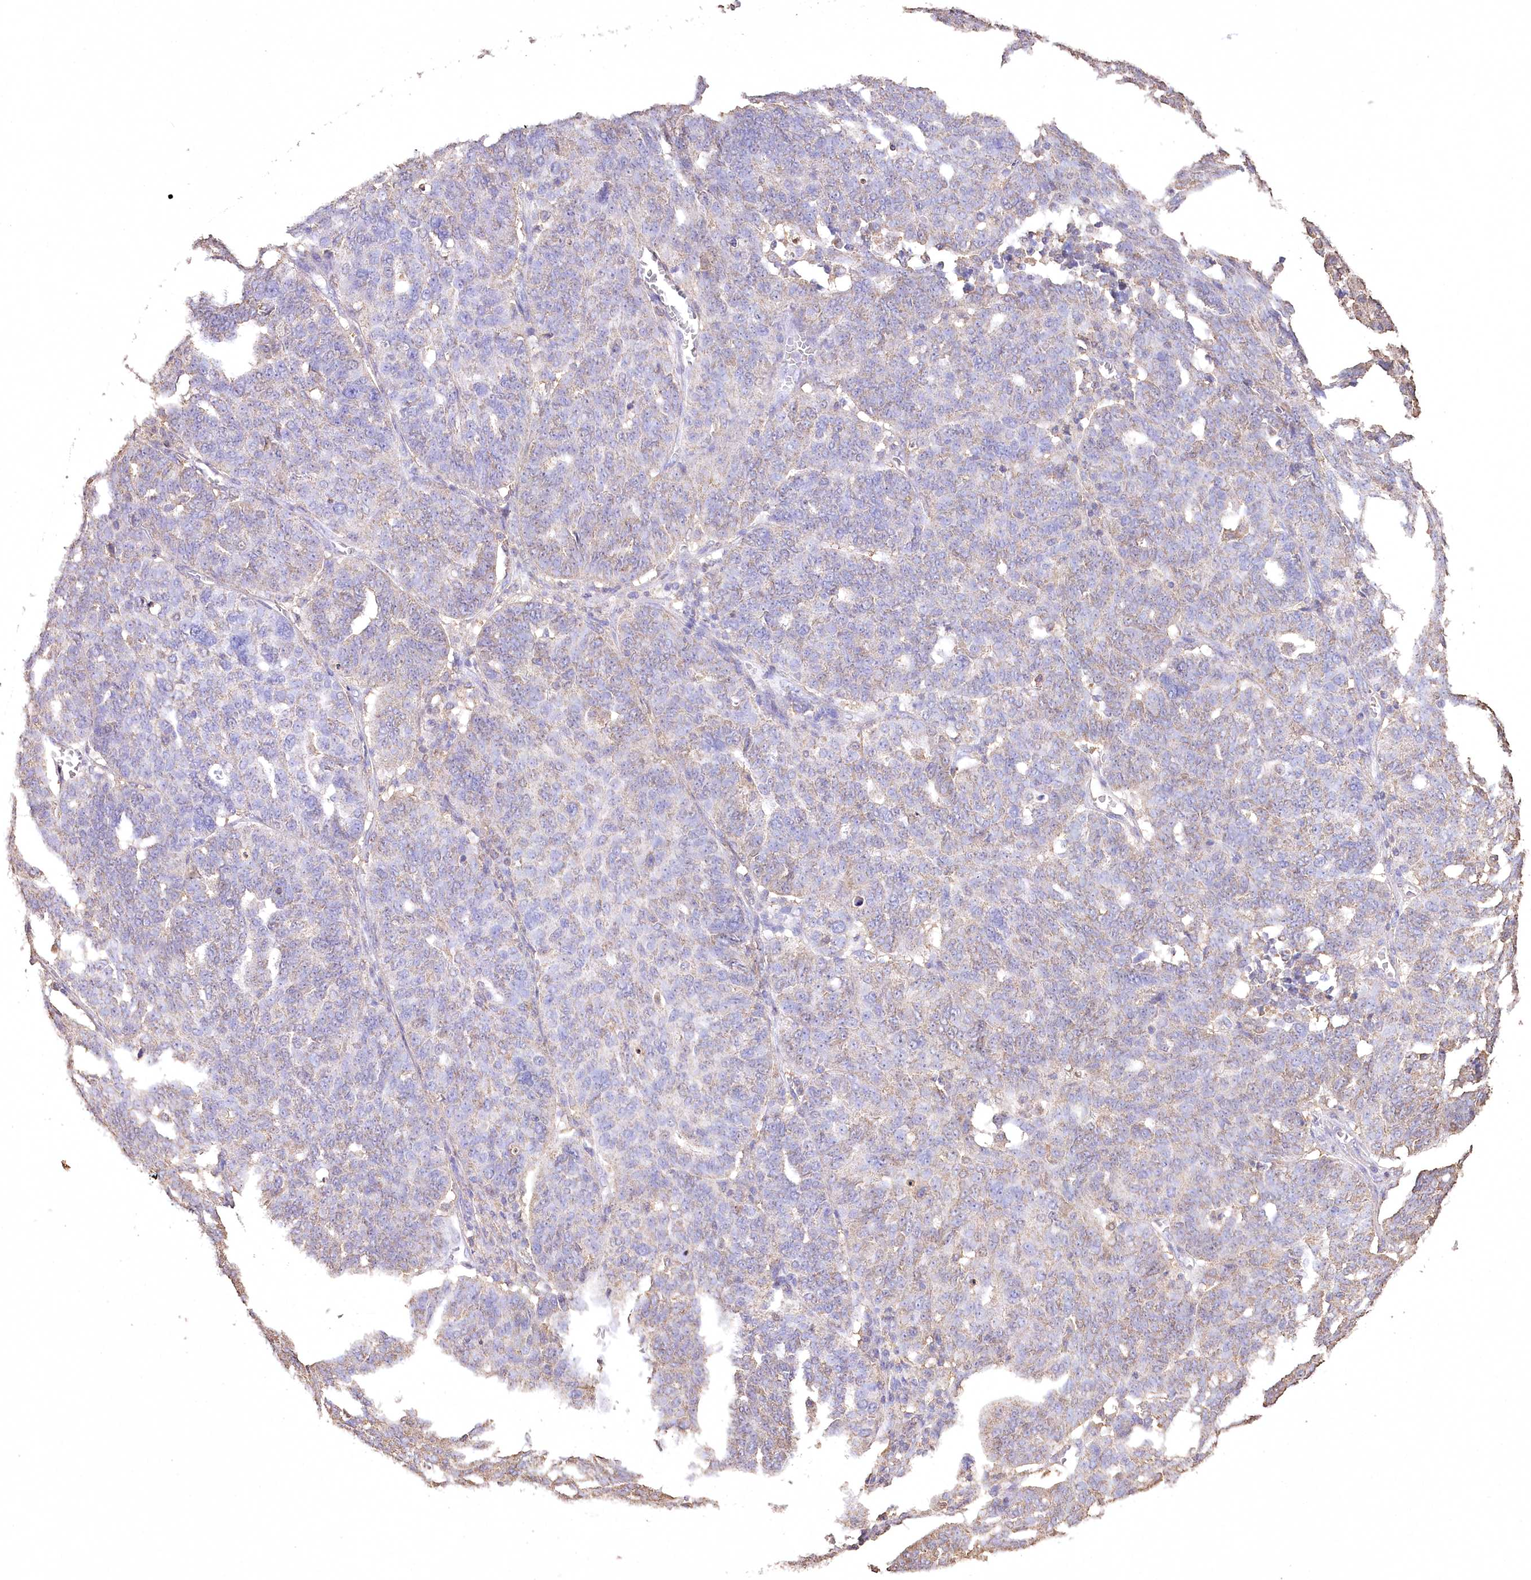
{"staining": {"intensity": "weak", "quantity": "<25%", "location": "cytoplasmic/membranous"}, "tissue": "ovarian cancer", "cell_type": "Tumor cells", "image_type": "cancer", "snomed": [{"axis": "morphology", "description": "Cystadenocarcinoma, serous, NOS"}, {"axis": "topography", "description": "Ovary"}], "caption": "Ovarian serous cystadenocarcinoma was stained to show a protein in brown. There is no significant positivity in tumor cells. Brightfield microscopy of immunohistochemistry (IHC) stained with DAB (3,3'-diaminobenzidine) (brown) and hematoxylin (blue), captured at high magnification.", "gene": "IREB2", "patient": {"sex": "female", "age": 59}}